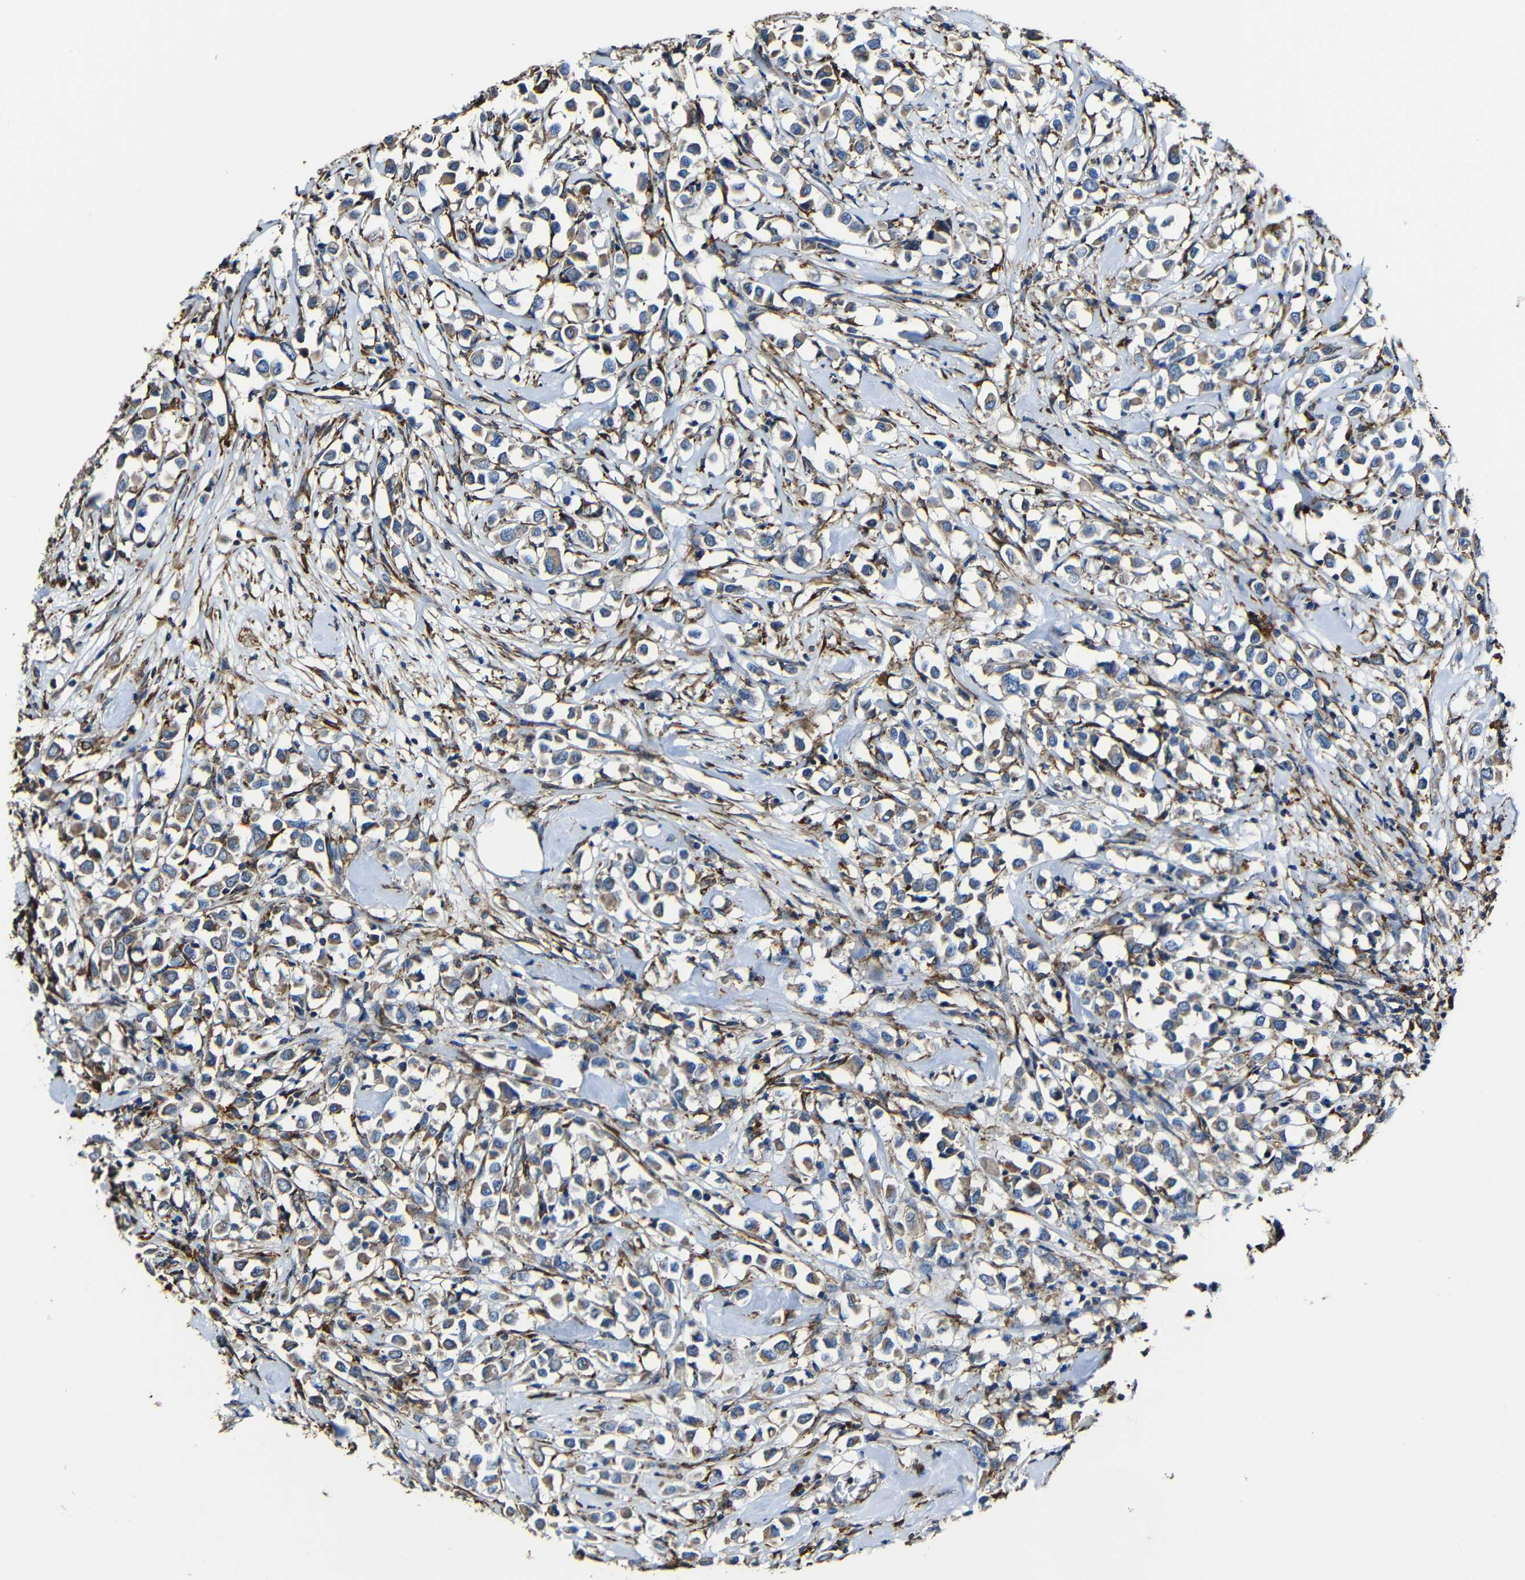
{"staining": {"intensity": "weak", "quantity": "25%-75%", "location": "cytoplasmic/membranous"}, "tissue": "breast cancer", "cell_type": "Tumor cells", "image_type": "cancer", "snomed": [{"axis": "morphology", "description": "Duct carcinoma"}, {"axis": "topography", "description": "Breast"}], "caption": "The immunohistochemical stain shows weak cytoplasmic/membranous staining in tumor cells of breast cancer (infiltrating ductal carcinoma) tissue.", "gene": "PPIB", "patient": {"sex": "female", "age": 61}}